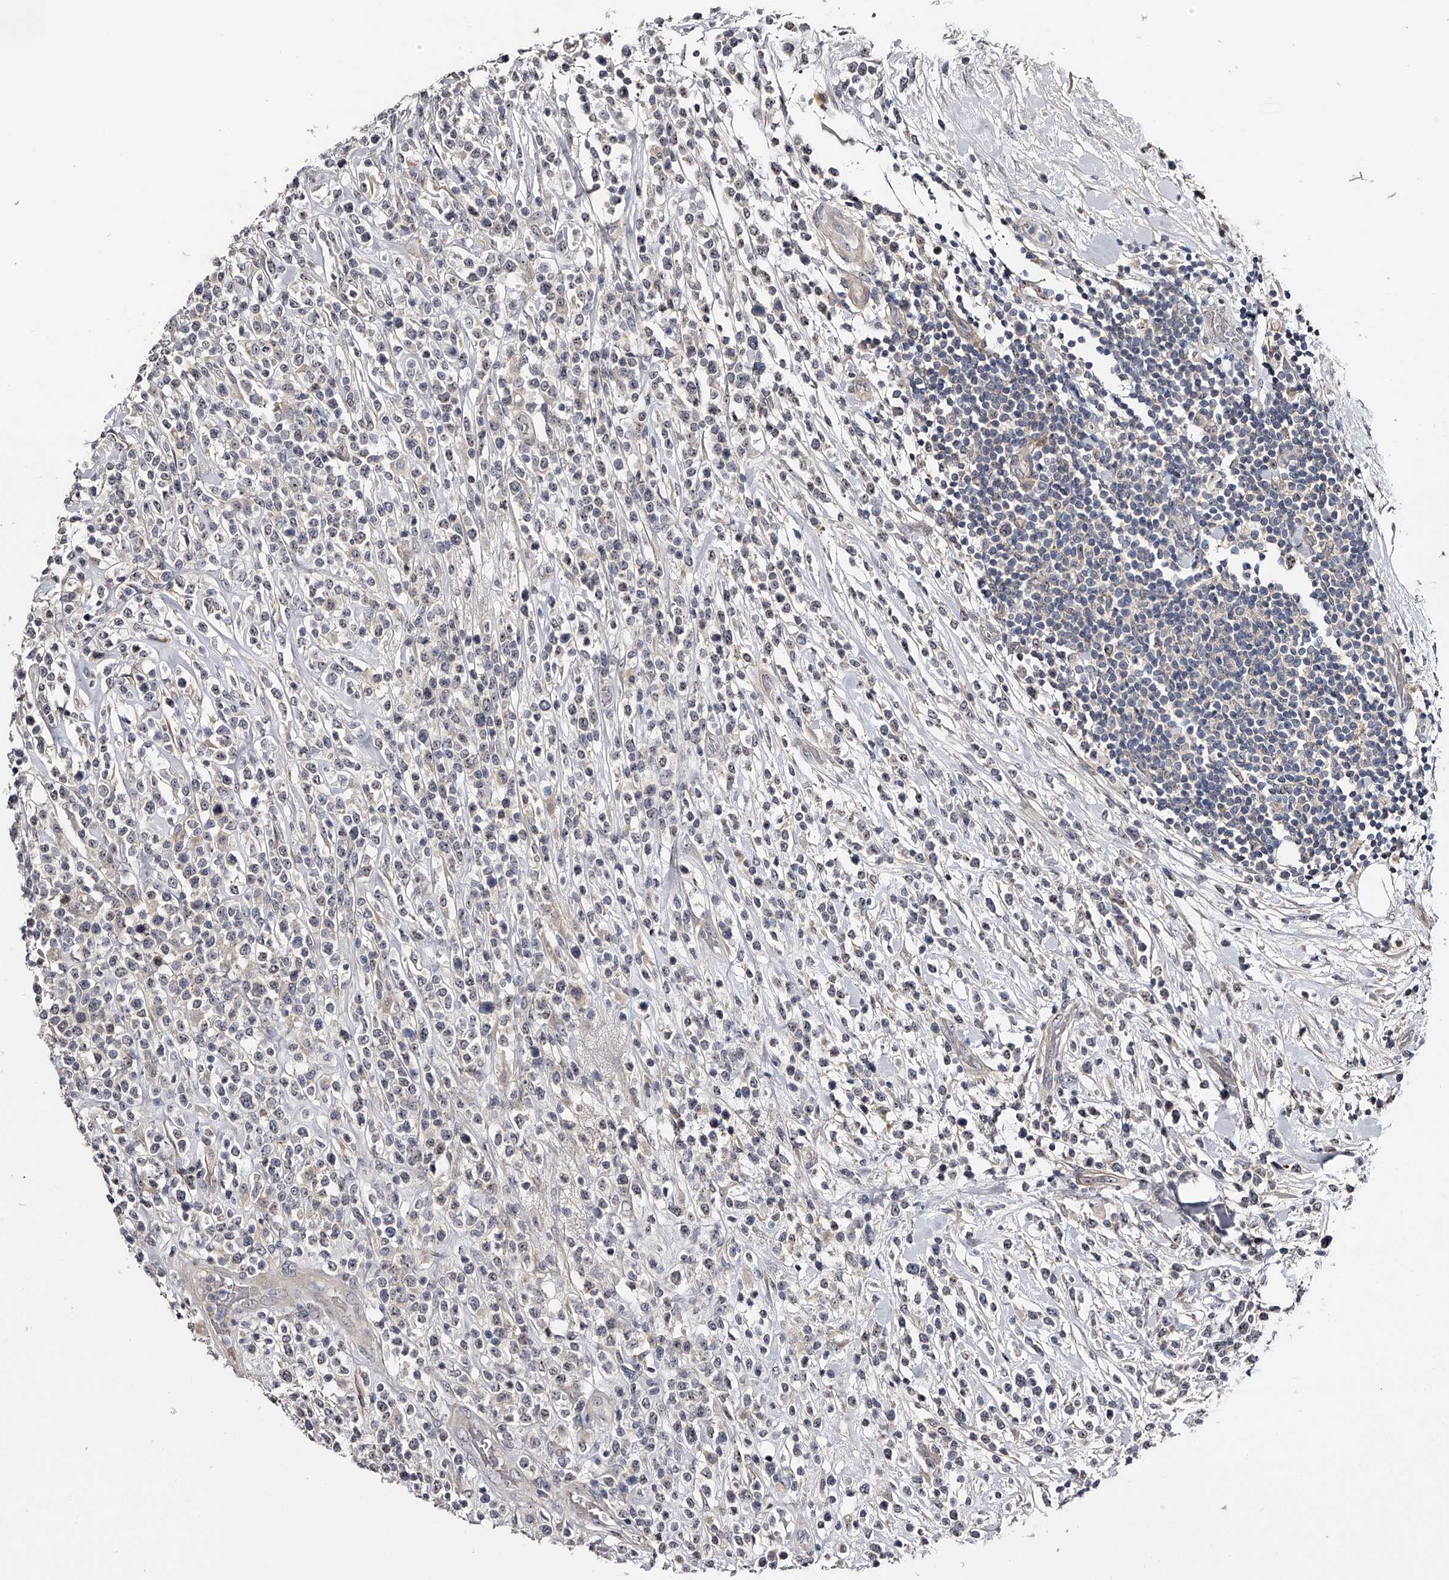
{"staining": {"intensity": "moderate", "quantity": "25%-75%", "location": "nuclear"}, "tissue": "lymphoma", "cell_type": "Tumor cells", "image_type": "cancer", "snomed": [{"axis": "morphology", "description": "Malignant lymphoma, non-Hodgkin's type, High grade"}, {"axis": "topography", "description": "Colon"}], "caption": "DAB immunohistochemical staining of lymphoma shows moderate nuclear protein expression in about 25%-75% of tumor cells.", "gene": "MDN1", "patient": {"sex": "female", "age": 53}}